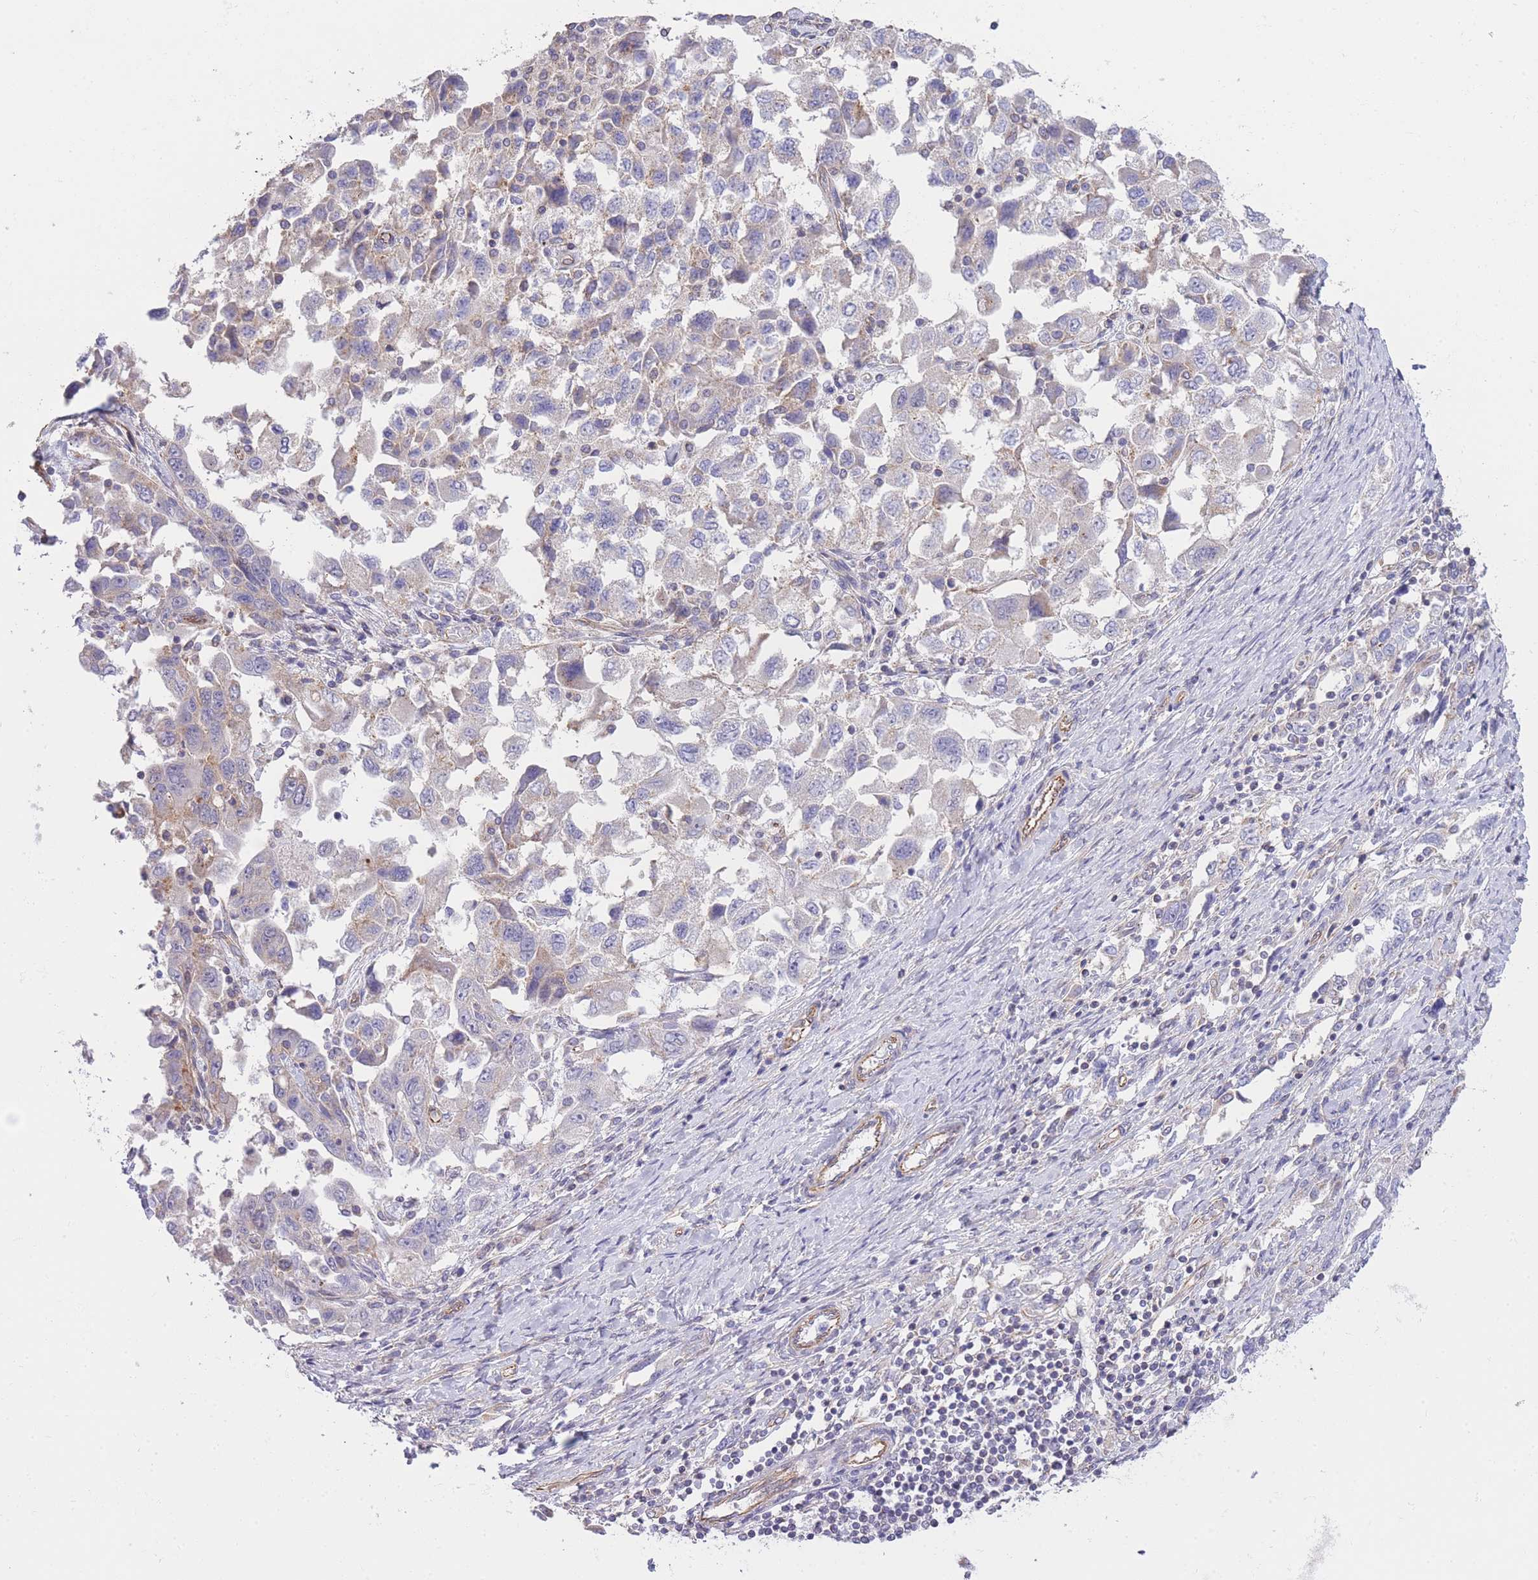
{"staining": {"intensity": "weak", "quantity": "<25%", "location": "cytoplasmic/membranous"}, "tissue": "ovarian cancer", "cell_type": "Tumor cells", "image_type": "cancer", "snomed": [{"axis": "morphology", "description": "Carcinoma, NOS"}, {"axis": "morphology", "description": "Cystadenocarcinoma, serous, NOS"}, {"axis": "topography", "description": "Ovary"}], "caption": "This is an immunohistochemistry micrograph of human ovarian serous cystadenocarcinoma. There is no staining in tumor cells.", "gene": "CTBP1", "patient": {"sex": "female", "age": 69}}